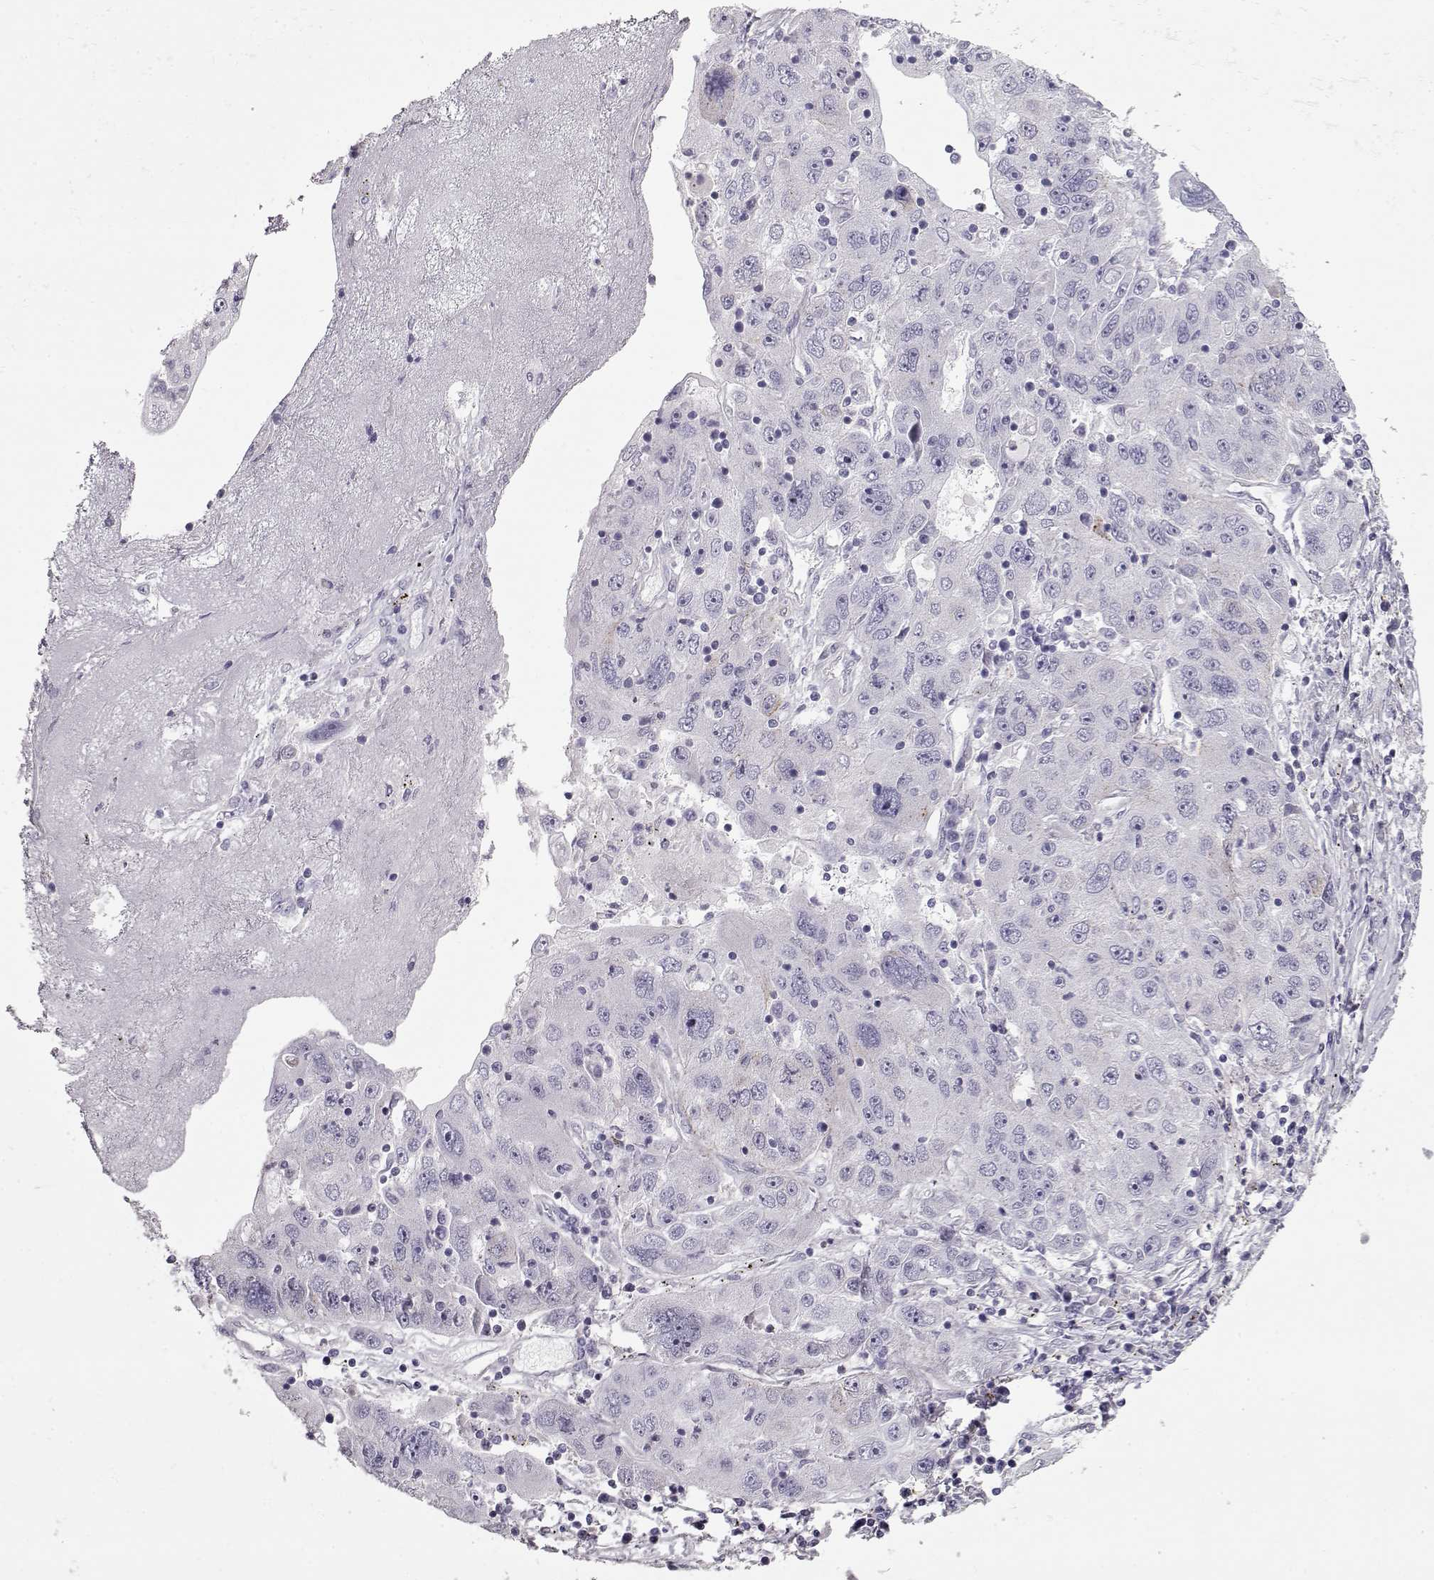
{"staining": {"intensity": "negative", "quantity": "none", "location": "none"}, "tissue": "stomach cancer", "cell_type": "Tumor cells", "image_type": "cancer", "snomed": [{"axis": "morphology", "description": "Adenocarcinoma, NOS"}, {"axis": "topography", "description": "Stomach"}], "caption": "DAB immunohistochemical staining of stomach cancer (adenocarcinoma) exhibits no significant expression in tumor cells. (IHC, brightfield microscopy, high magnification).", "gene": "SLC18A1", "patient": {"sex": "male", "age": 56}}